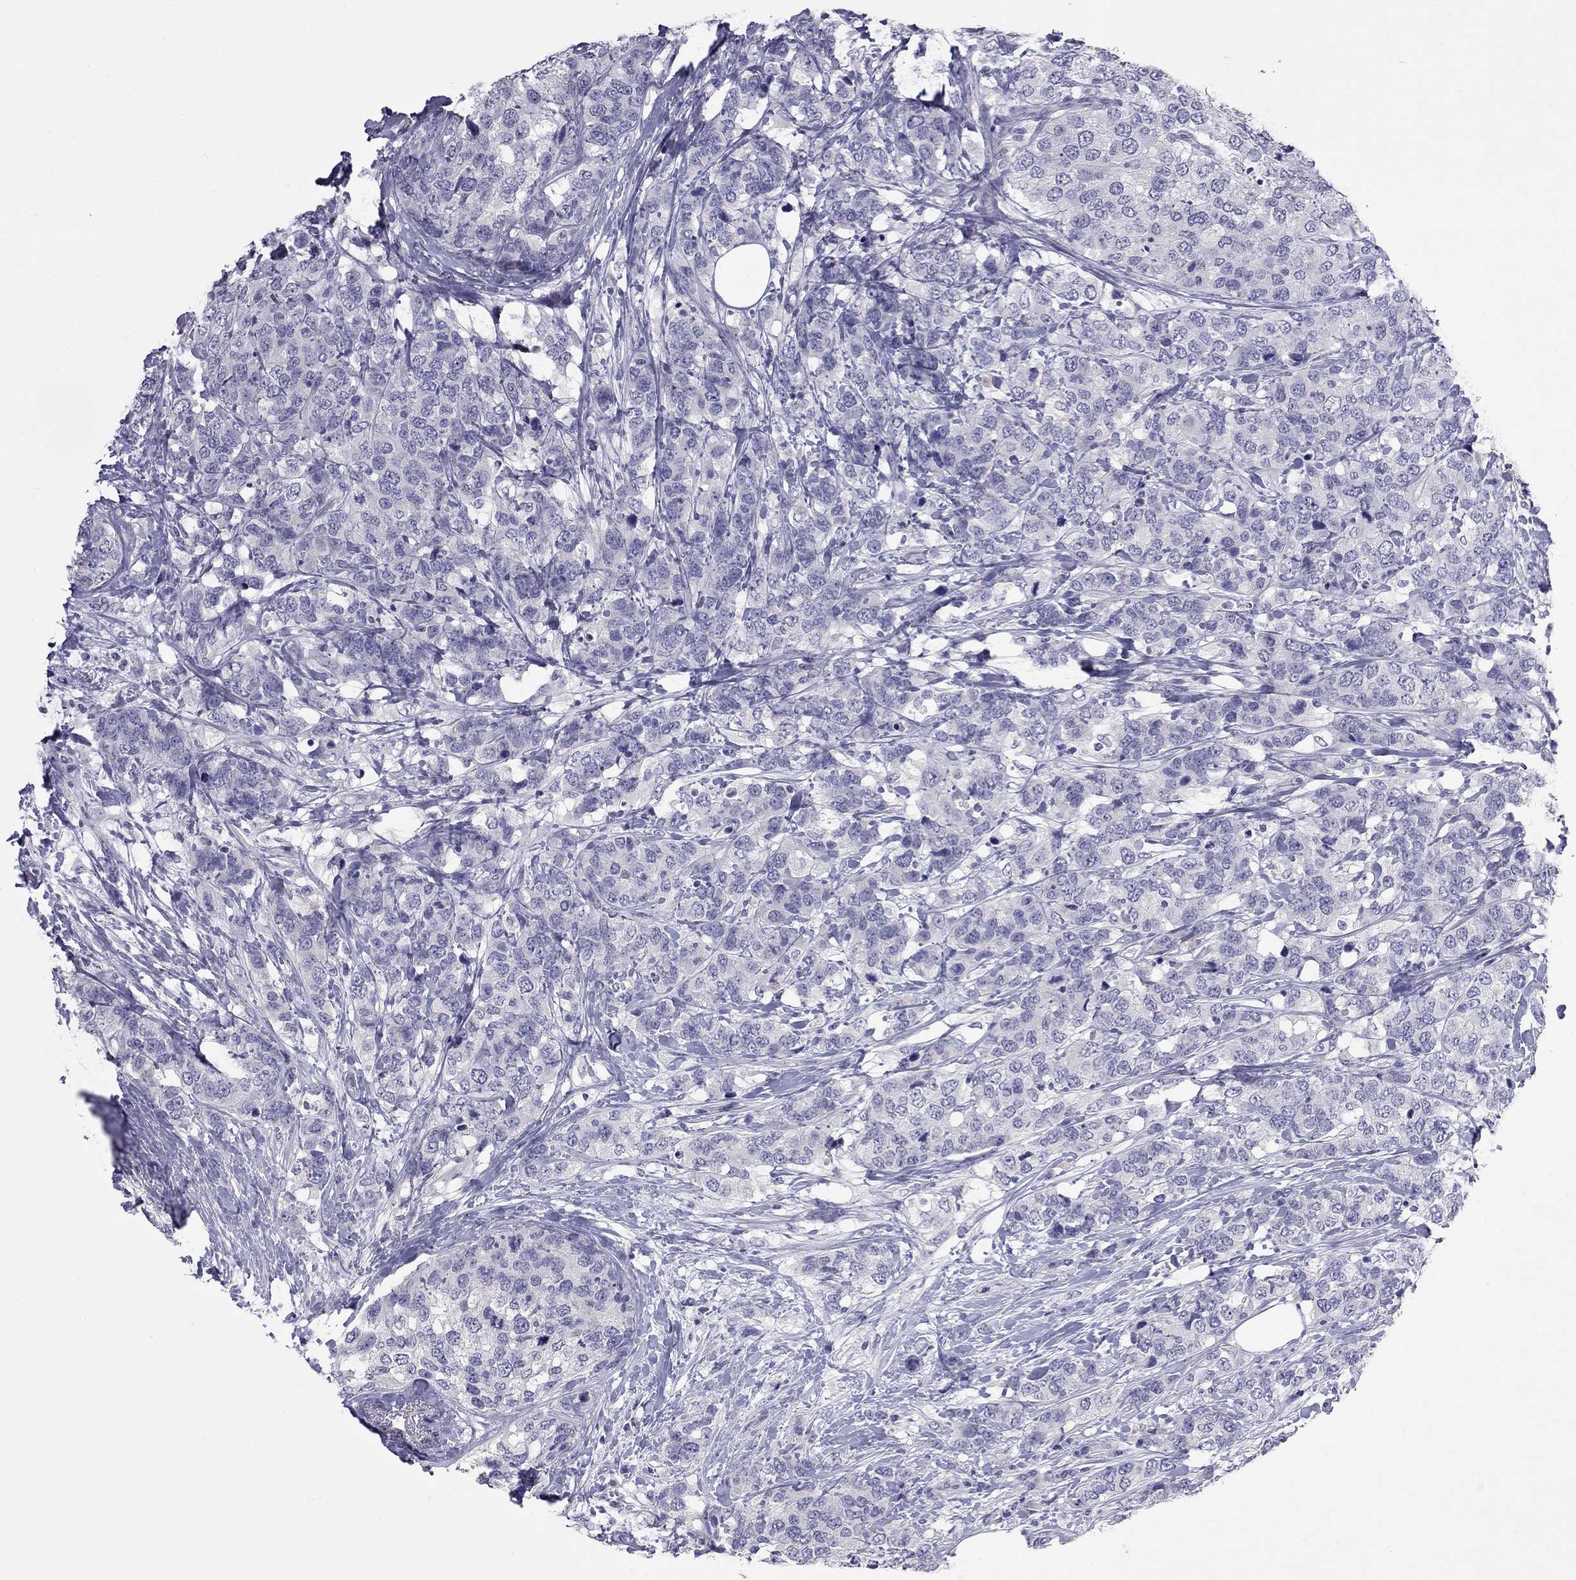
{"staining": {"intensity": "negative", "quantity": "none", "location": "none"}, "tissue": "breast cancer", "cell_type": "Tumor cells", "image_type": "cancer", "snomed": [{"axis": "morphology", "description": "Lobular carcinoma"}, {"axis": "topography", "description": "Breast"}], "caption": "Immunohistochemistry image of neoplastic tissue: breast lobular carcinoma stained with DAB exhibits no significant protein expression in tumor cells.", "gene": "CFAP91", "patient": {"sex": "female", "age": 59}}